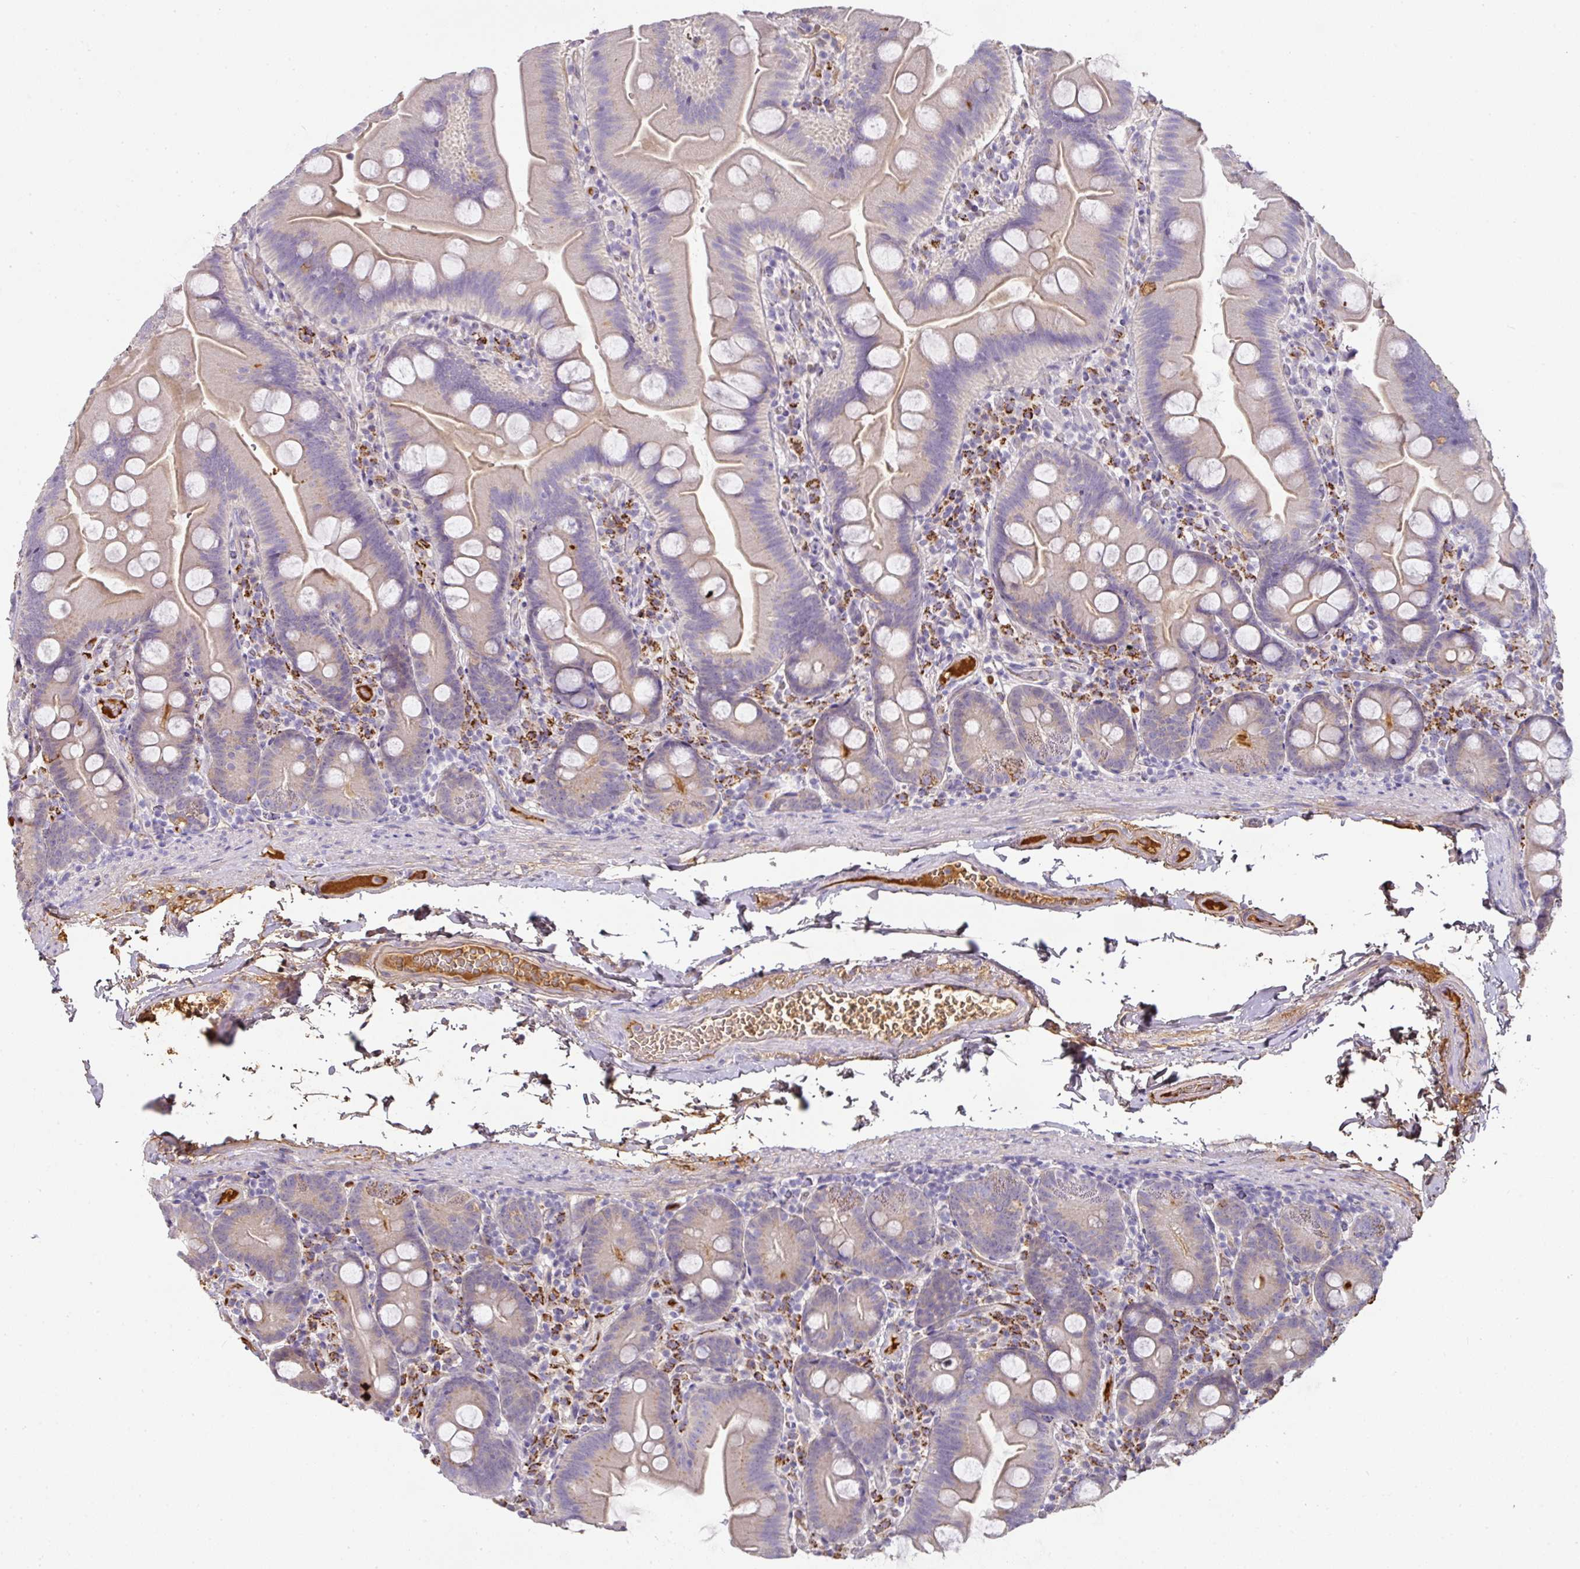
{"staining": {"intensity": "negative", "quantity": "none", "location": "none"}, "tissue": "small intestine", "cell_type": "Glandular cells", "image_type": "normal", "snomed": [{"axis": "morphology", "description": "Normal tissue, NOS"}, {"axis": "topography", "description": "Small intestine"}], "caption": "The immunohistochemistry (IHC) histopathology image has no significant expression in glandular cells of small intestine.", "gene": "CCZ1B", "patient": {"sex": "female", "age": 68}}